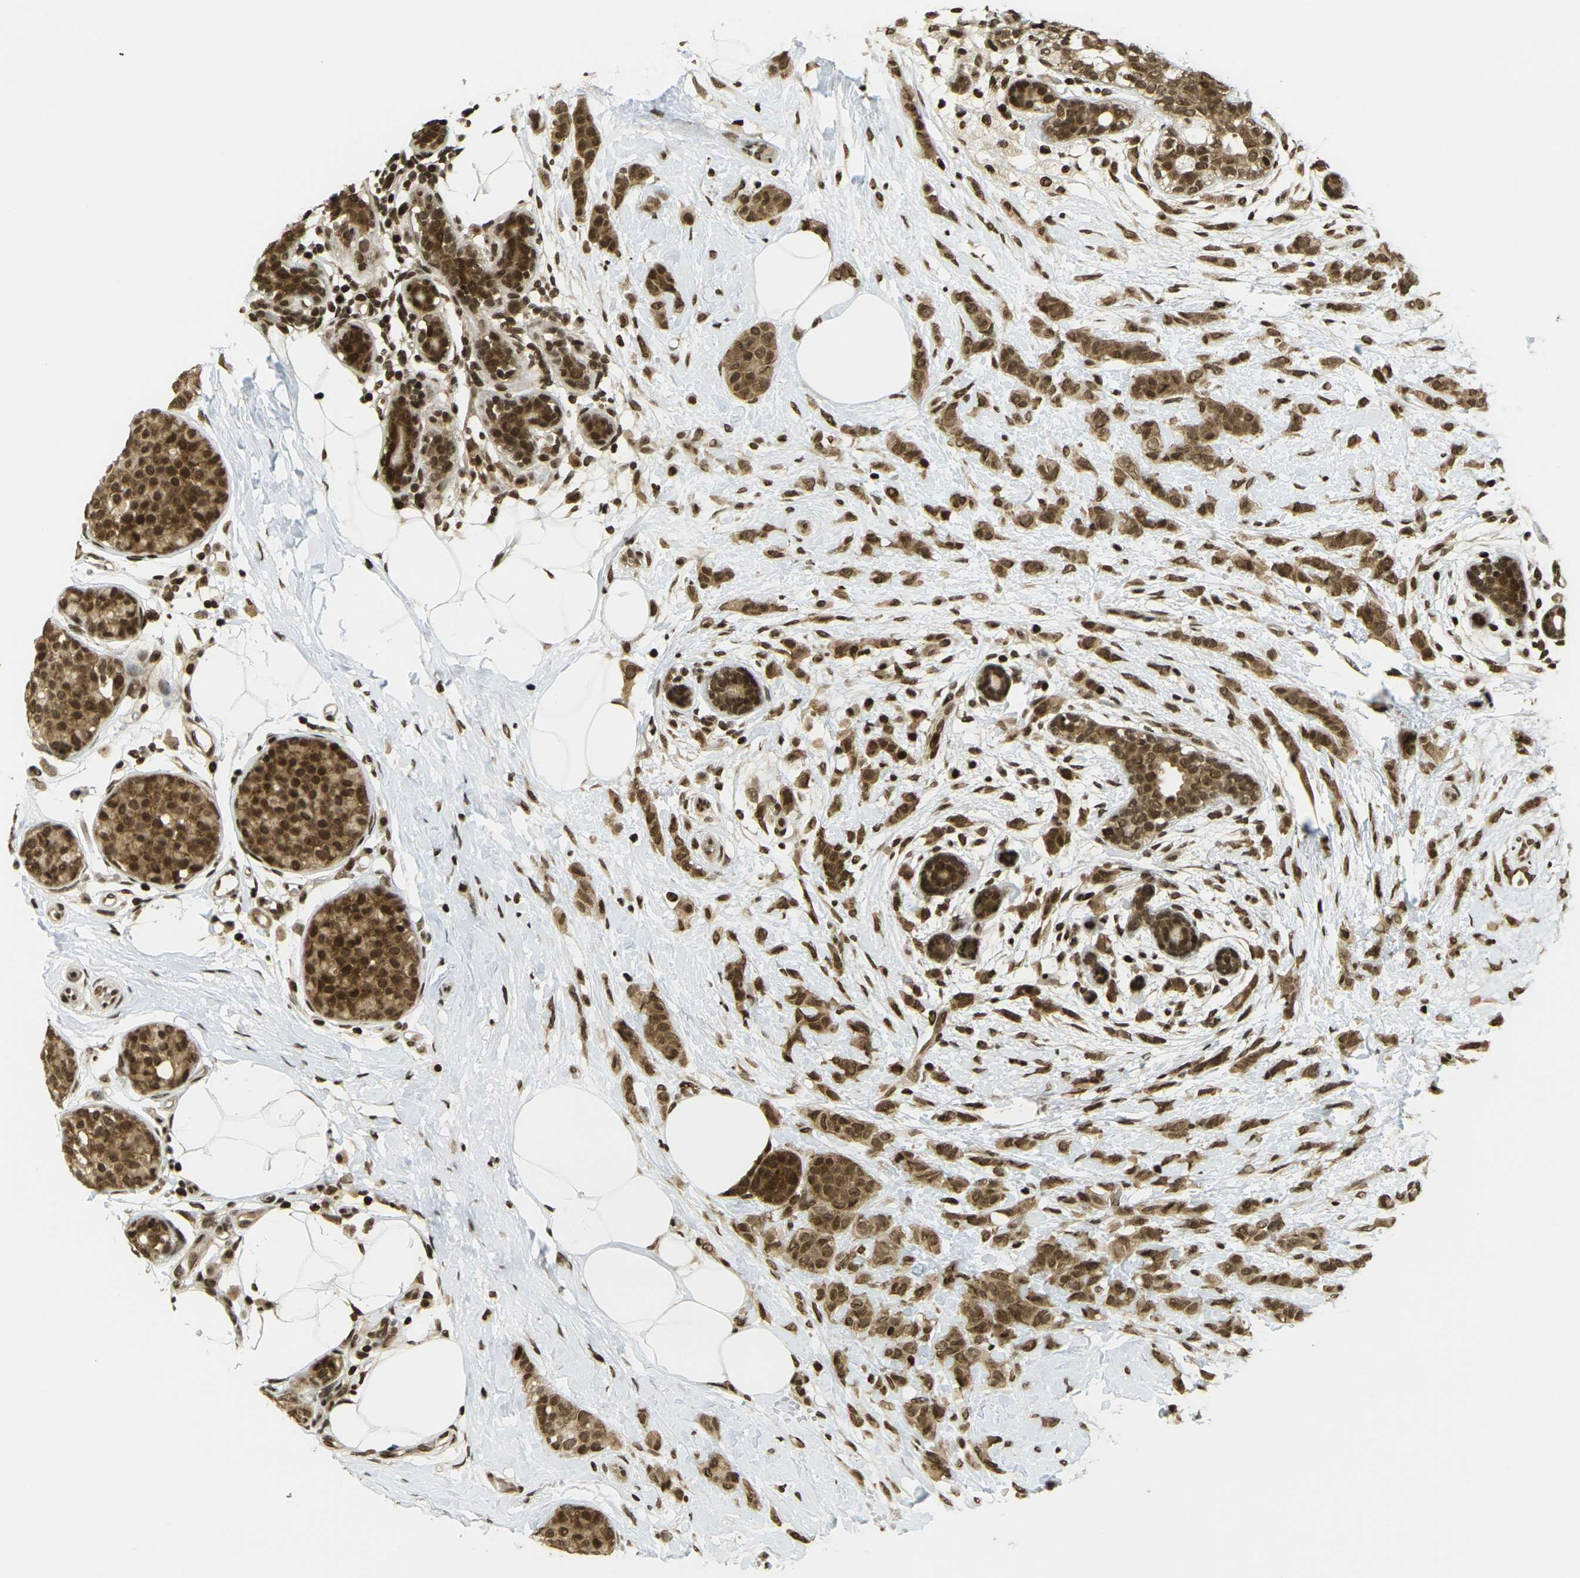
{"staining": {"intensity": "moderate", "quantity": ">75%", "location": "cytoplasmic/membranous,nuclear"}, "tissue": "breast cancer", "cell_type": "Tumor cells", "image_type": "cancer", "snomed": [{"axis": "morphology", "description": "Lobular carcinoma, in situ"}, {"axis": "morphology", "description": "Lobular carcinoma"}, {"axis": "topography", "description": "Breast"}], "caption": "Breast cancer (lobular carcinoma) stained with IHC displays moderate cytoplasmic/membranous and nuclear expression in about >75% of tumor cells.", "gene": "RUVBL2", "patient": {"sex": "female", "age": 41}}